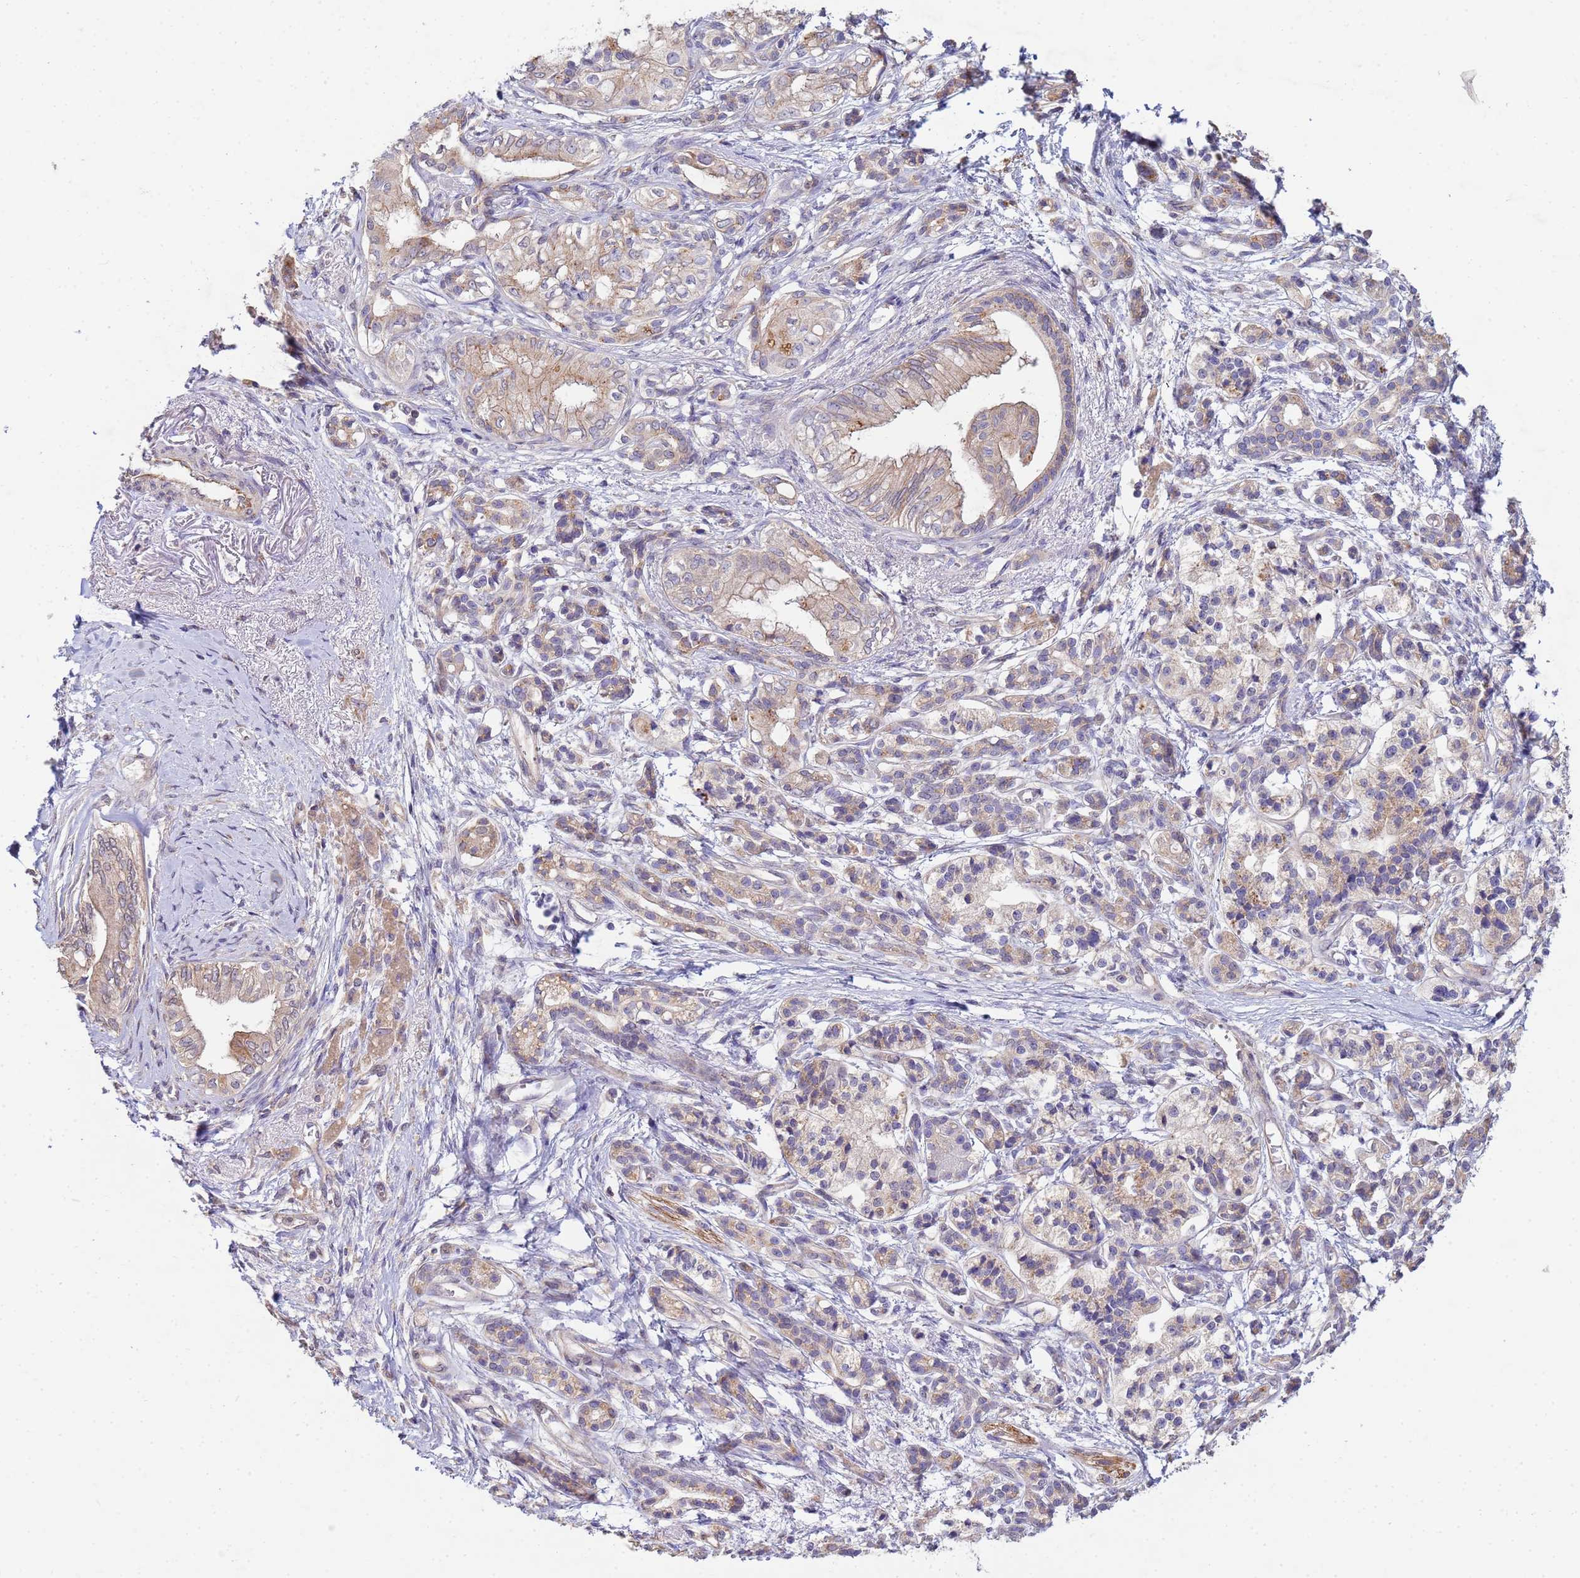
{"staining": {"intensity": "weak", "quantity": ">75%", "location": "cytoplasmic/membranous"}, "tissue": "pancreatic cancer", "cell_type": "Tumor cells", "image_type": "cancer", "snomed": [{"axis": "morphology", "description": "Adenocarcinoma, NOS"}, {"axis": "topography", "description": "Pancreas"}], "caption": "Immunohistochemical staining of pancreatic cancer (adenocarcinoma) exhibits weak cytoplasmic/membranous protein expression in approximately >75% of tumor cells. The staining is performed using DAB brown chromogen to label protein expression. The nuclei are counter-stained blue using hematoxylin.", "gene": "CDC34", "patient": {"sex": "male", "age": 71}}